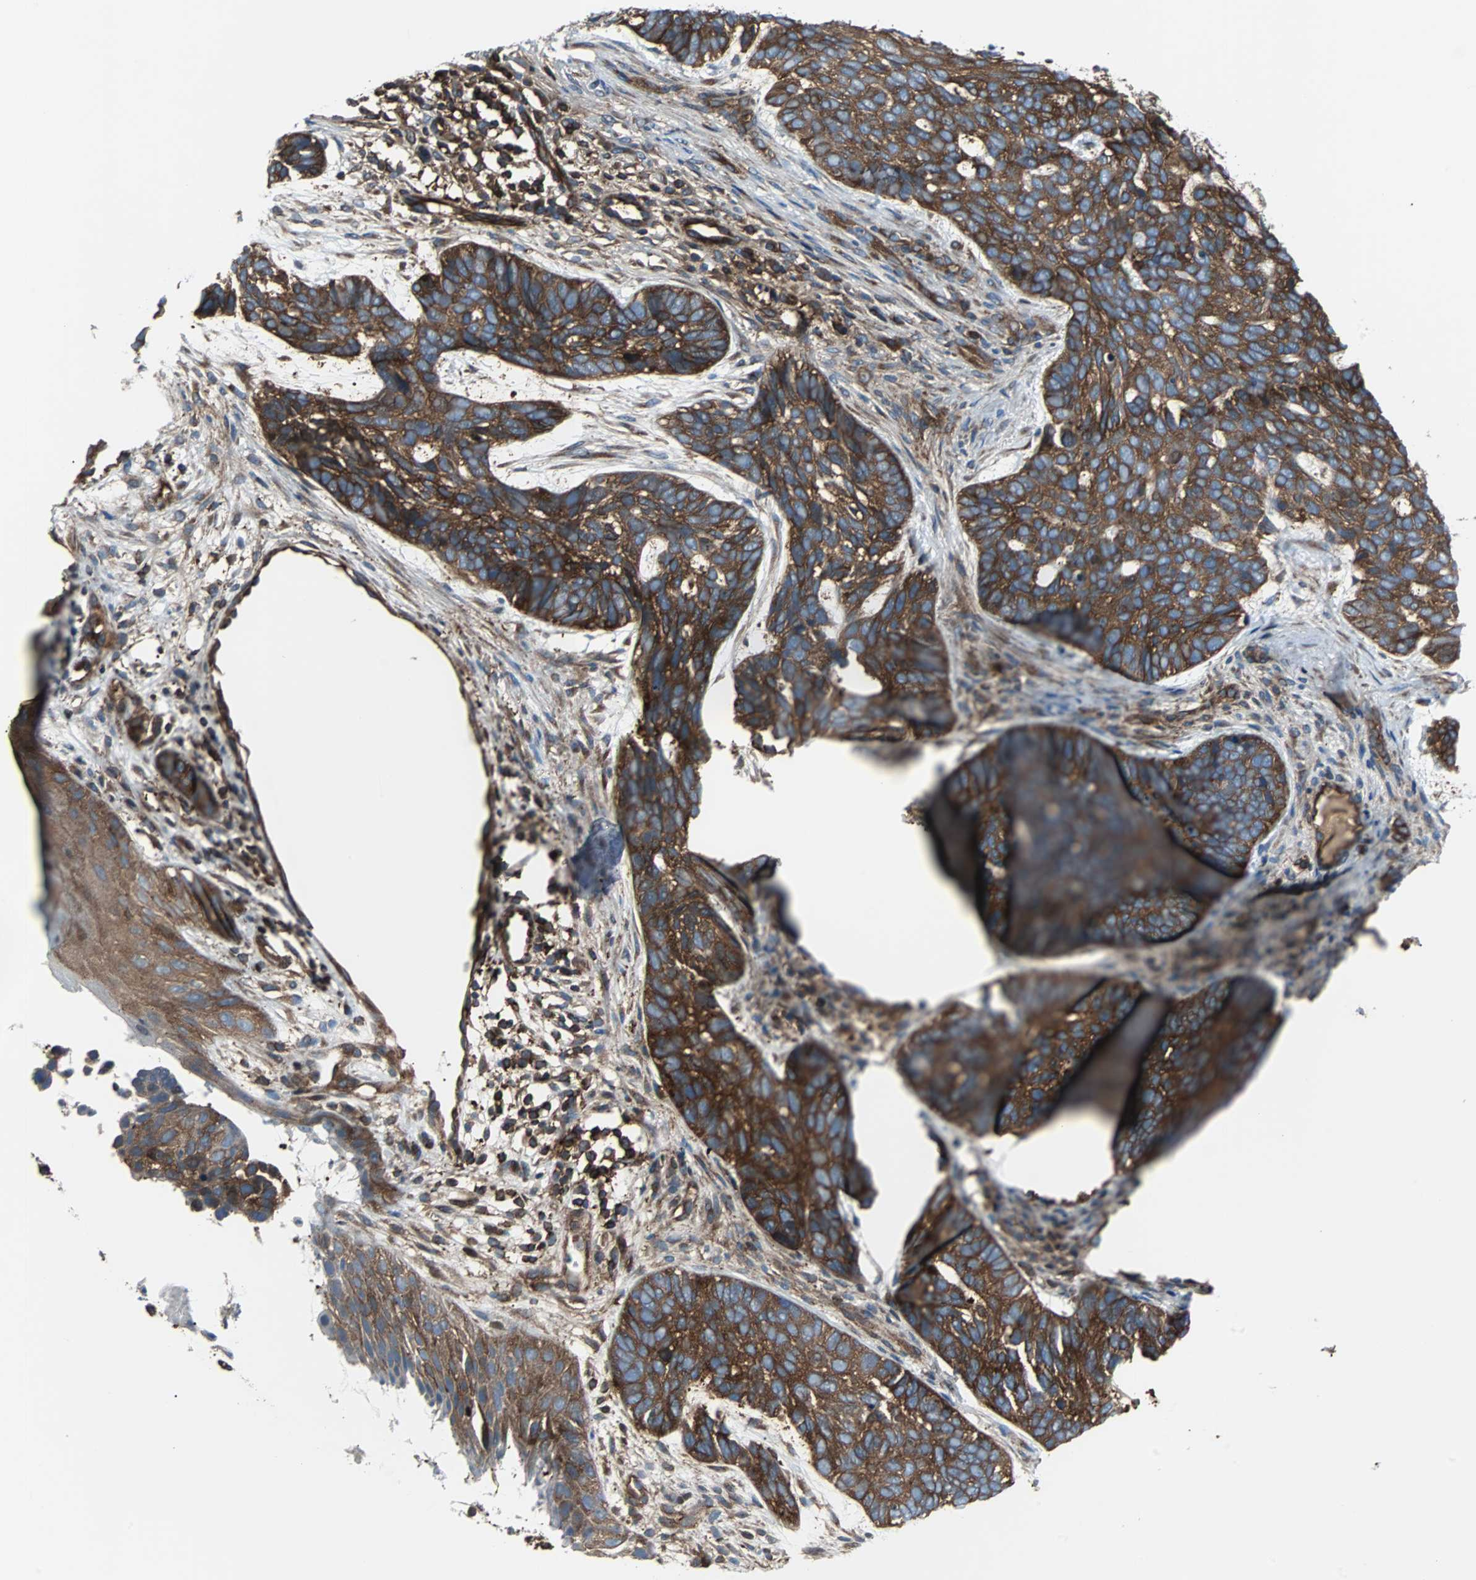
{"staining": {"intensity": "strong", "quantity": ">75%", "location": "cytoplasmic/membranous"}, "tissue": "skin cancer", "cell_type": "Tumor cells", "image_type": "cancer", "snomed": [{"axis": "morphology", "description": "Basal cell carcinoma"}, {"axis": "topography", "description": "Skin"}], "caption": "Skin basal cell carcinoma tissue exhibits strong cytoplasmic/membranous positivity in approximately >75% of tumor cells", "gene": "RELA", "patient": {"sex": "male", "age": 87}}